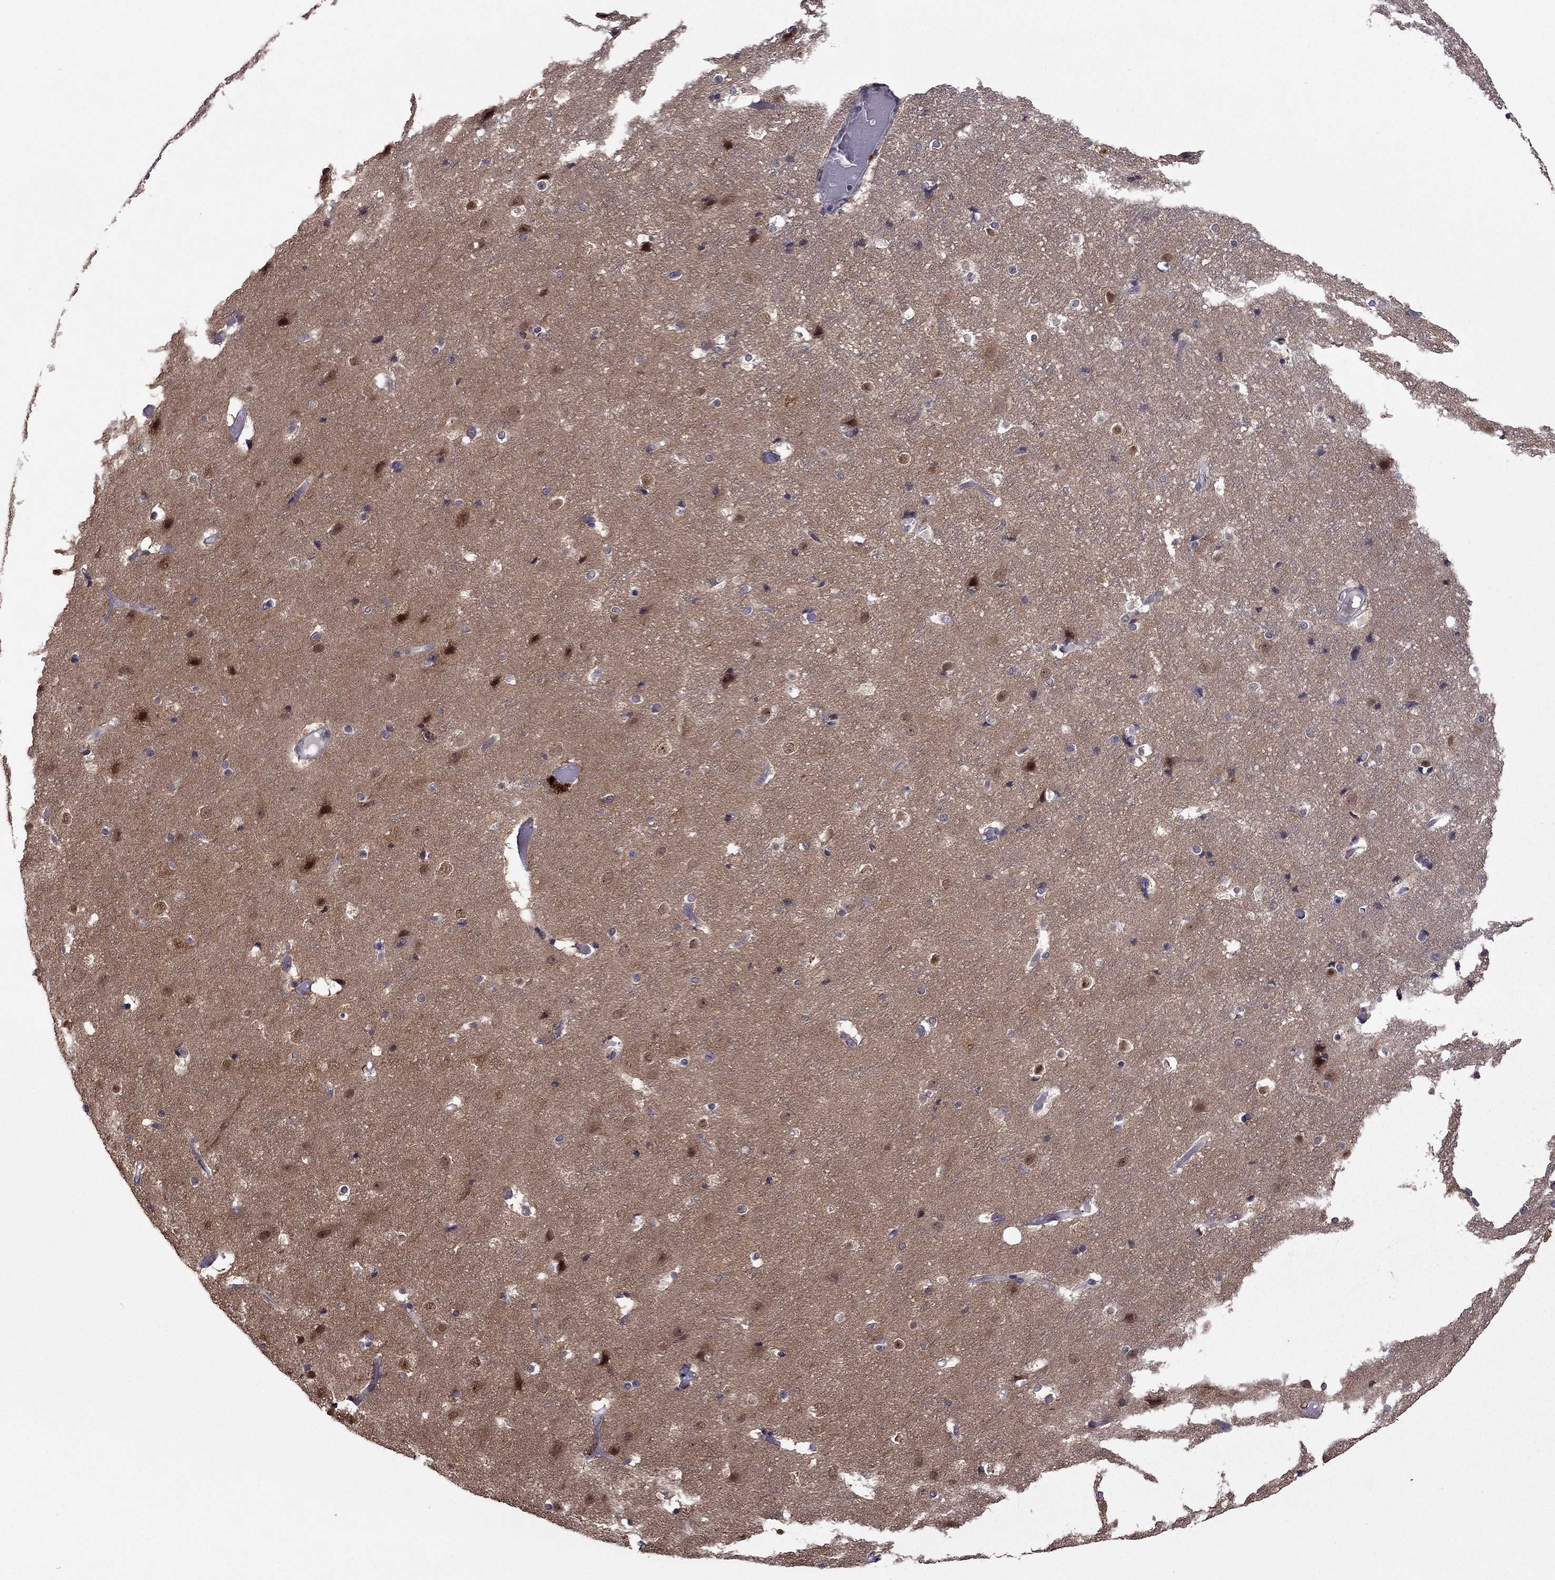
{"staining": {"intensity": "negative", "quantity": "none", "location": "none"}, "tissue": "cerebral cortex", "cell_type": "Endothelial cells", "image_type": "normal", "snomed": [{"axis": "morphology", "description": "Normal tissue, NOS"}, {"axis": "topography", "description": "Cerebral cortex"}], "caption": "Immunohistochemical staining of benign cerebral cortex demonstrates no significant expression in endothelial cells.", "gene": "CDK5", "patient": {"sex": "female", "age": 52}}